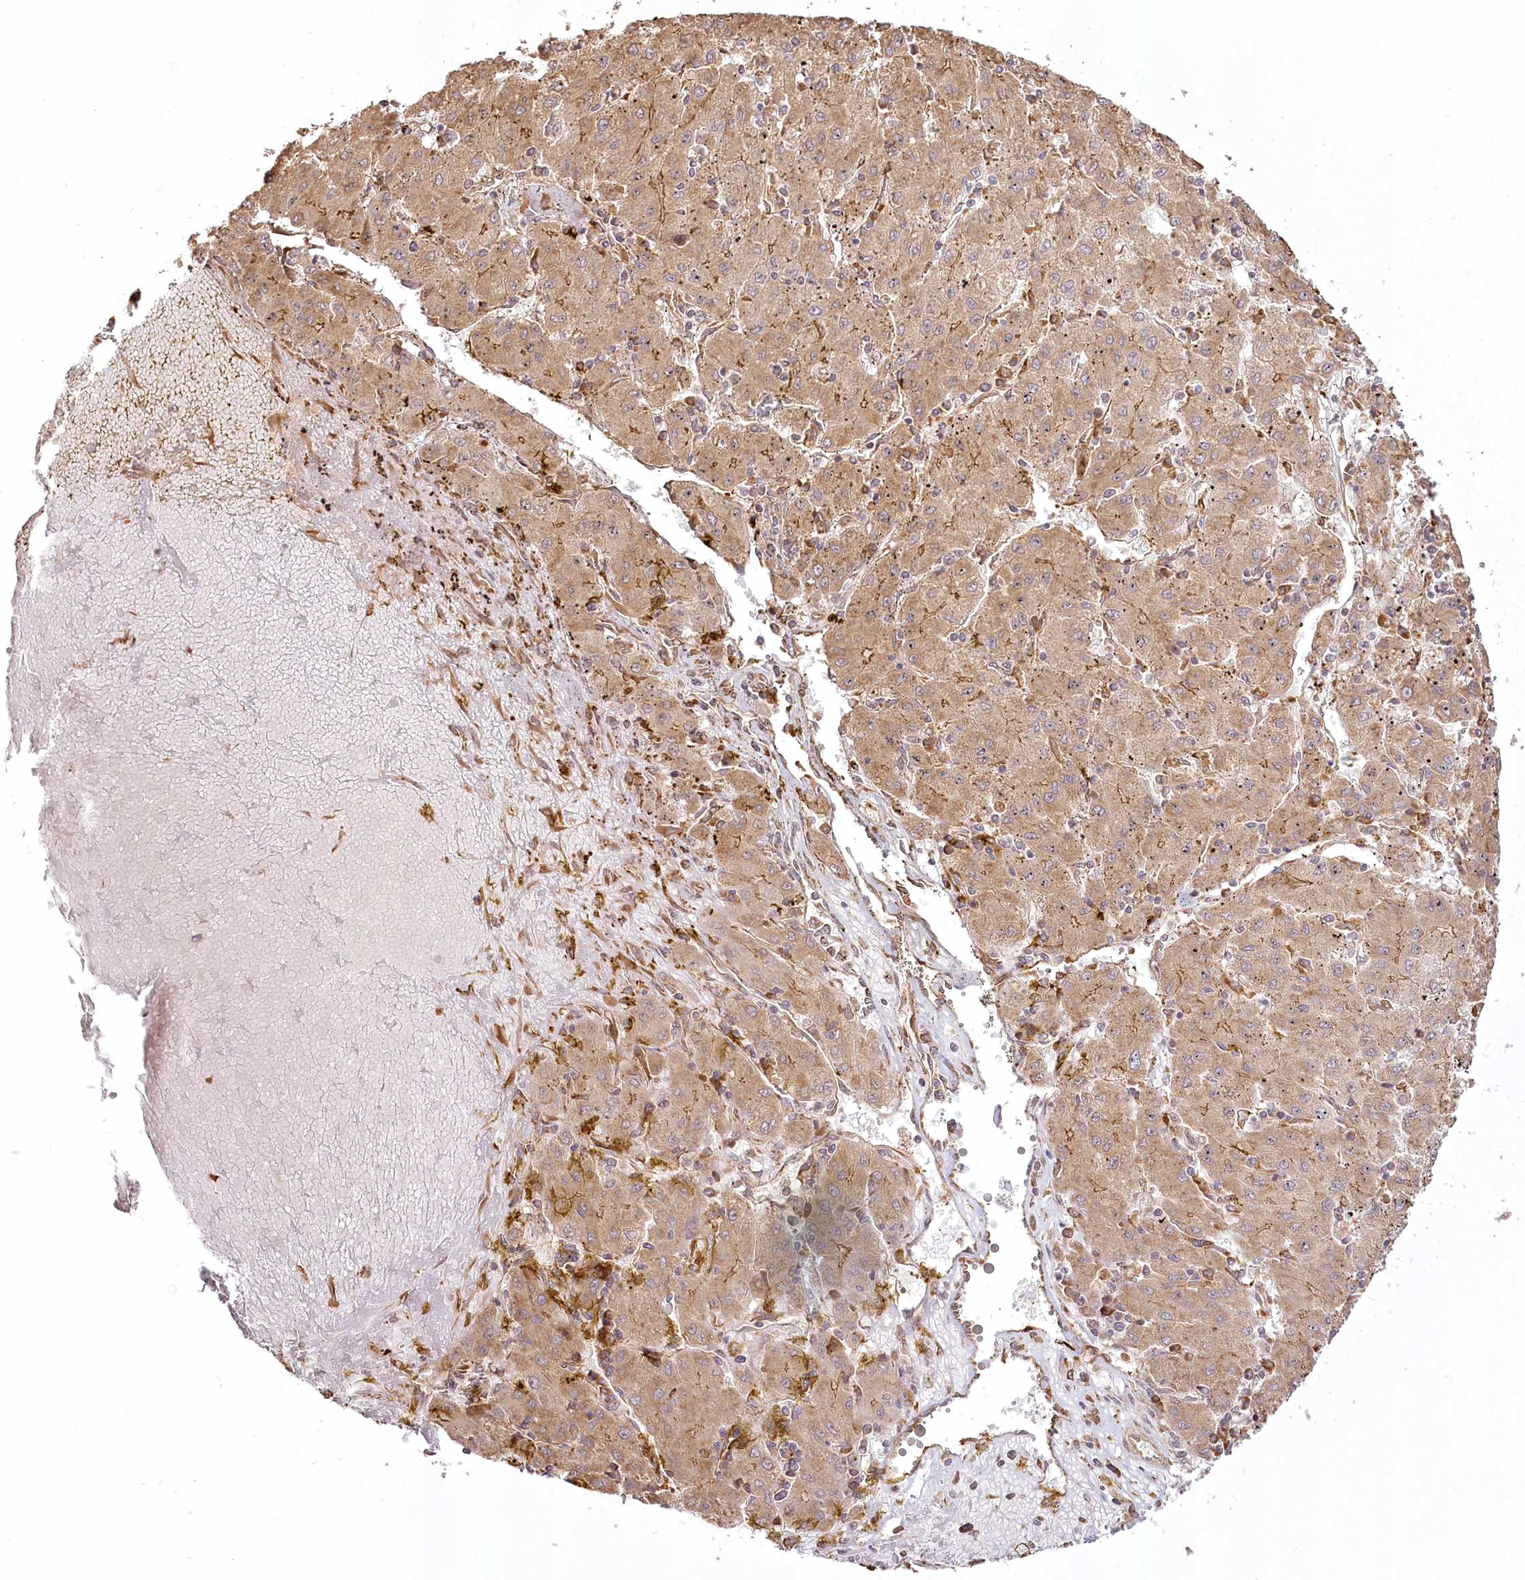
{"staining": {"intensity": "moderate", "quantity": ">75%", "location": "cytoplasmic/membranous"}, "tissue": "liver cancer", "cell_type": "Tumor cells", "image_type": "cancer", "snomed": [{"axis": "morphology", "description": "Carcinoma, Hepatocellular, NOS"}, {"axis": "topography", "description": "Liver"}], "caption": "Human liver cancer (hepatocellular carcinoma) stained with a brown dye exhibits moderate cytoplasmic/membranous positive positivity in about >75% of tumor cells.", "gene": "FAM13A", "patient": {"sex": "male", "age": 72}}